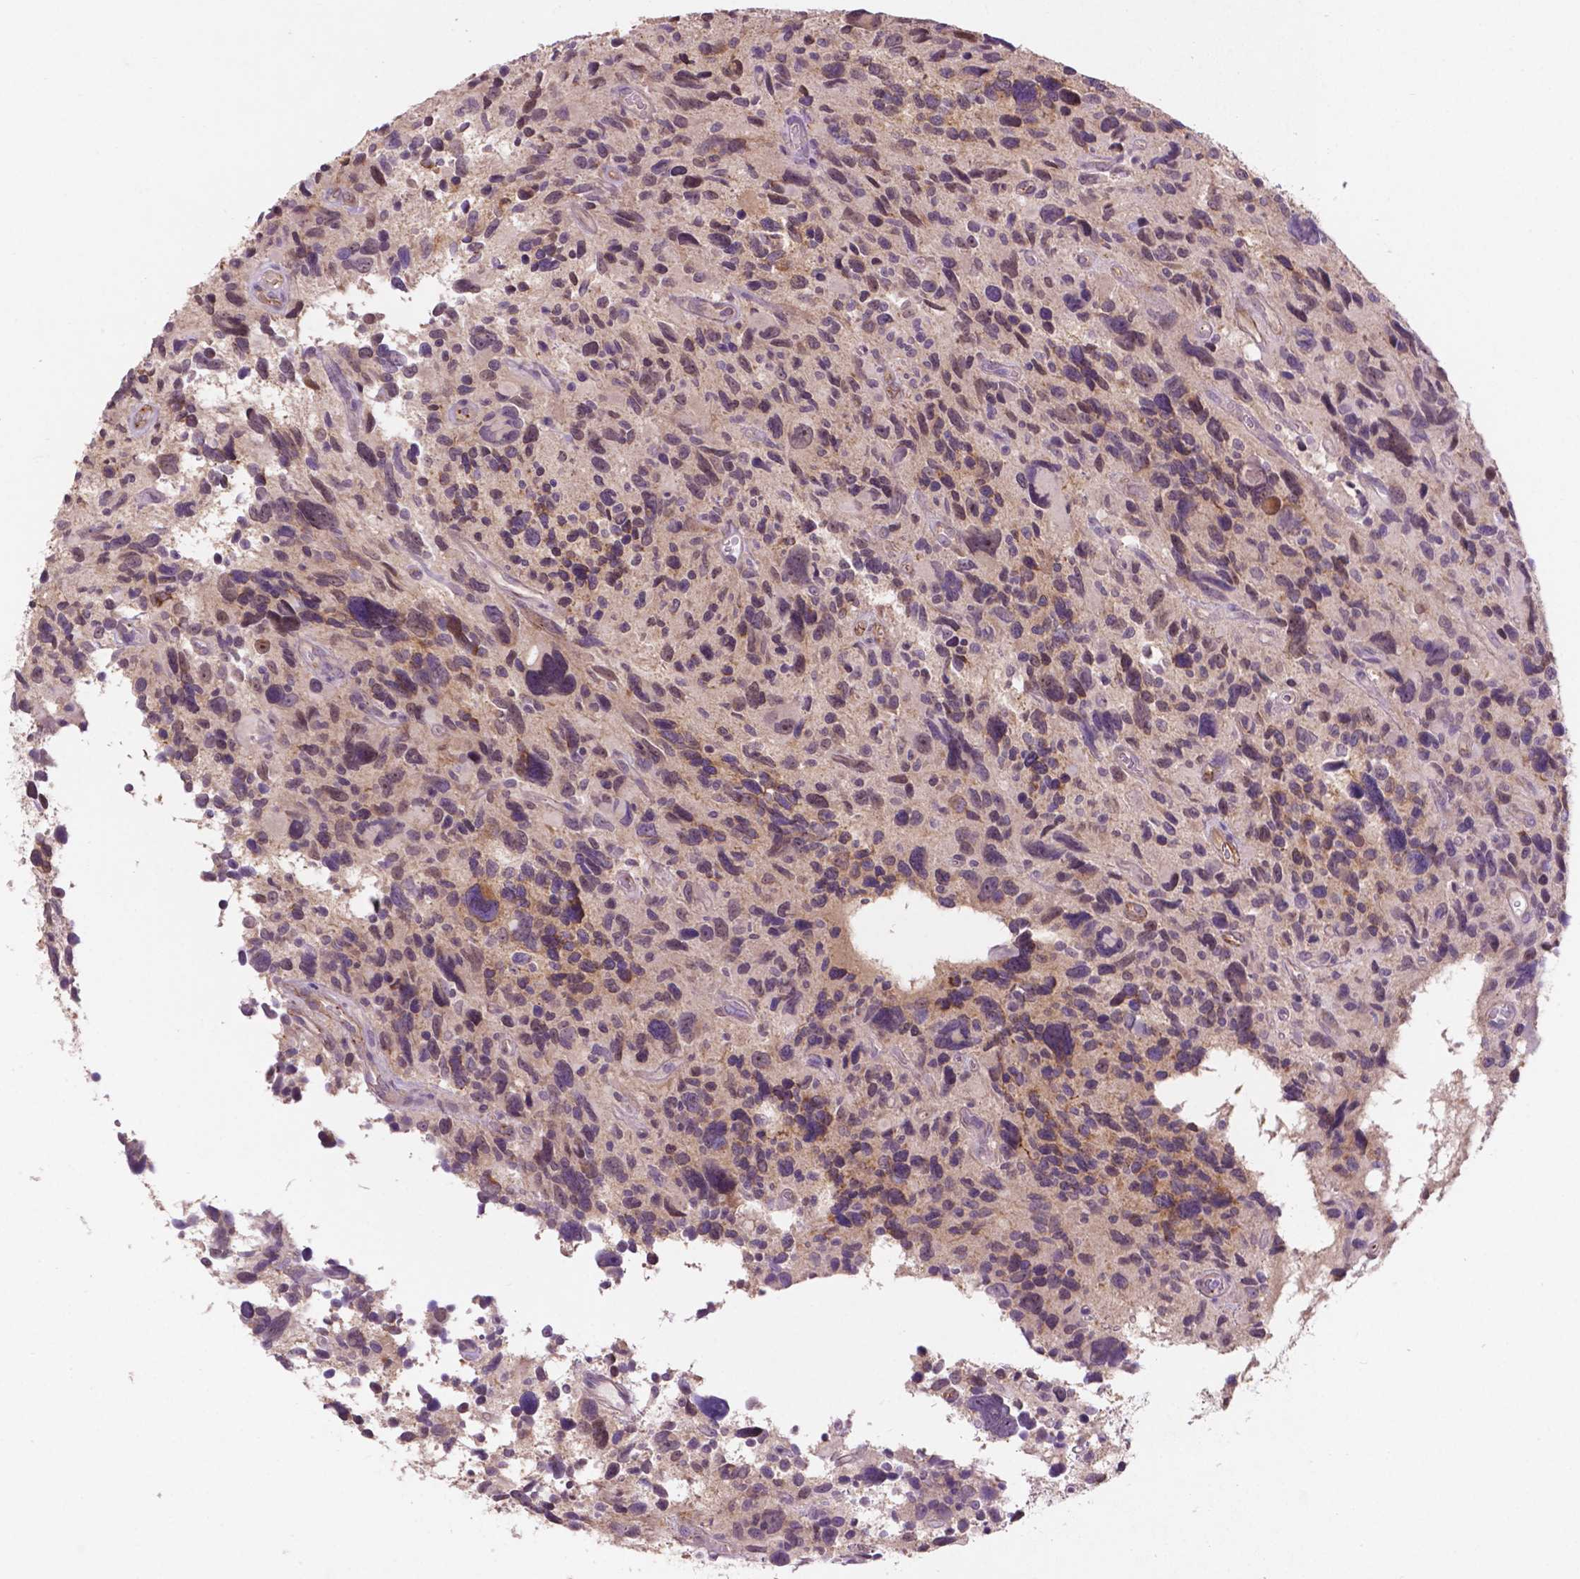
{"staining": {"intensity": "weak", "quantity": "<25%", "location": "nuclear"}, "tissue": "glioma", "cell_type": "Tumor cells", "image_type": "cancer", "snomed": [{"axis": "morphology", "description": "Glioma, malignant, High grade"}, {"axis": "topography", "description": "Brain"}], "caption": "Tumor cells show no significant staining in glioma.", "gene": "ARL5C", "patient": {"sex": "male", "age": 46}}